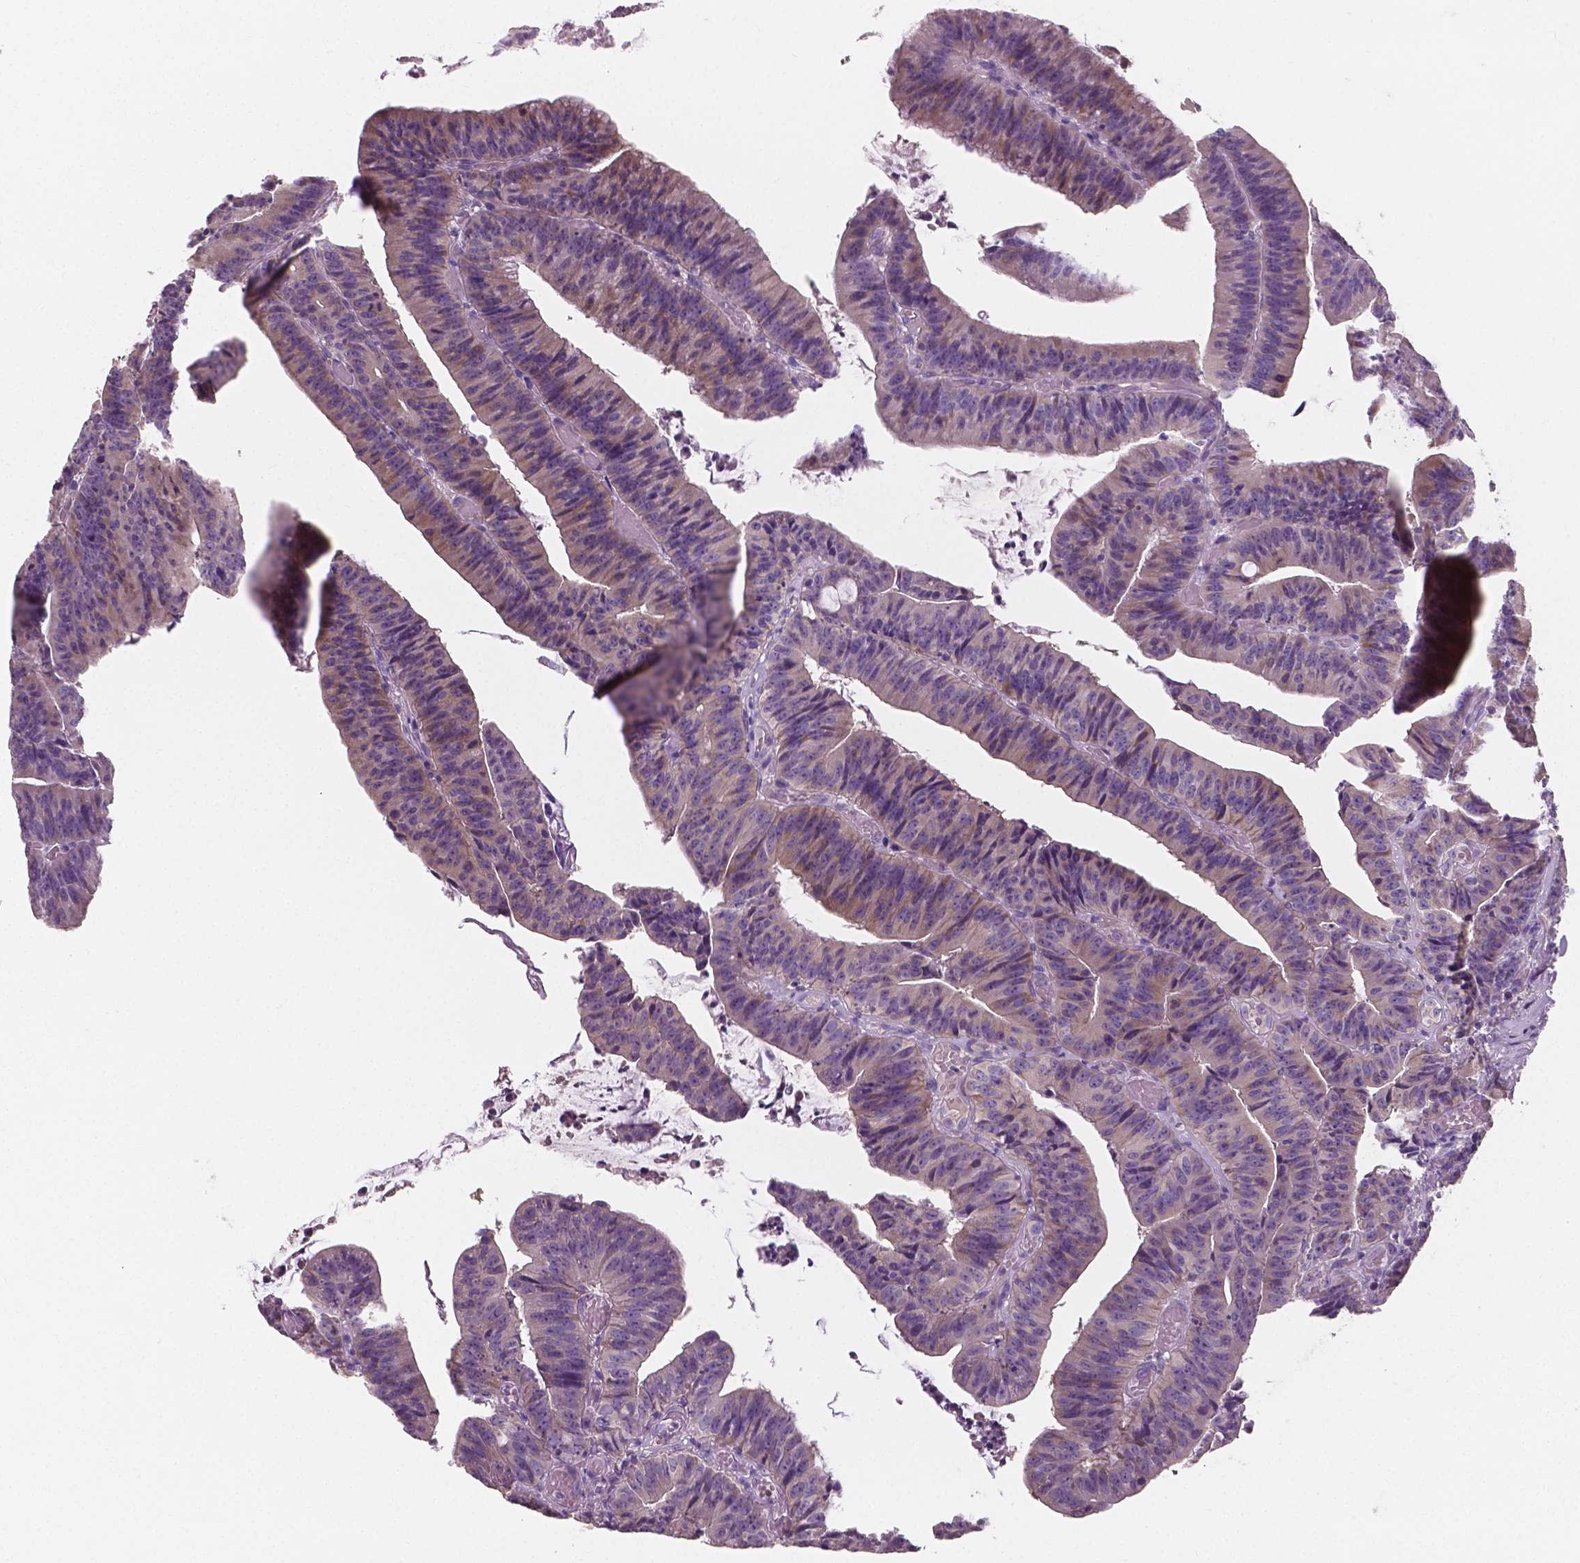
{"staining": {"intensity": "weak", "quantity": "<25%", "location": "cytoplasmic/membranous"}, "tissue": "colorectal cancer", "cell_type": "Tumor cells", "image_type": "cancer", "snomed": [{"axis": "morphology", "description": "Adenocarcinoma, NOS"}, {"axis": "topography", "description": "Colon"}], "caption": "Colorectal adenocarcinoma was stained to show a protein in brown. There is no significant expression in tumor cells.", "gene": "LSM14B", "patient": {"sex": "female", "age": 78}}